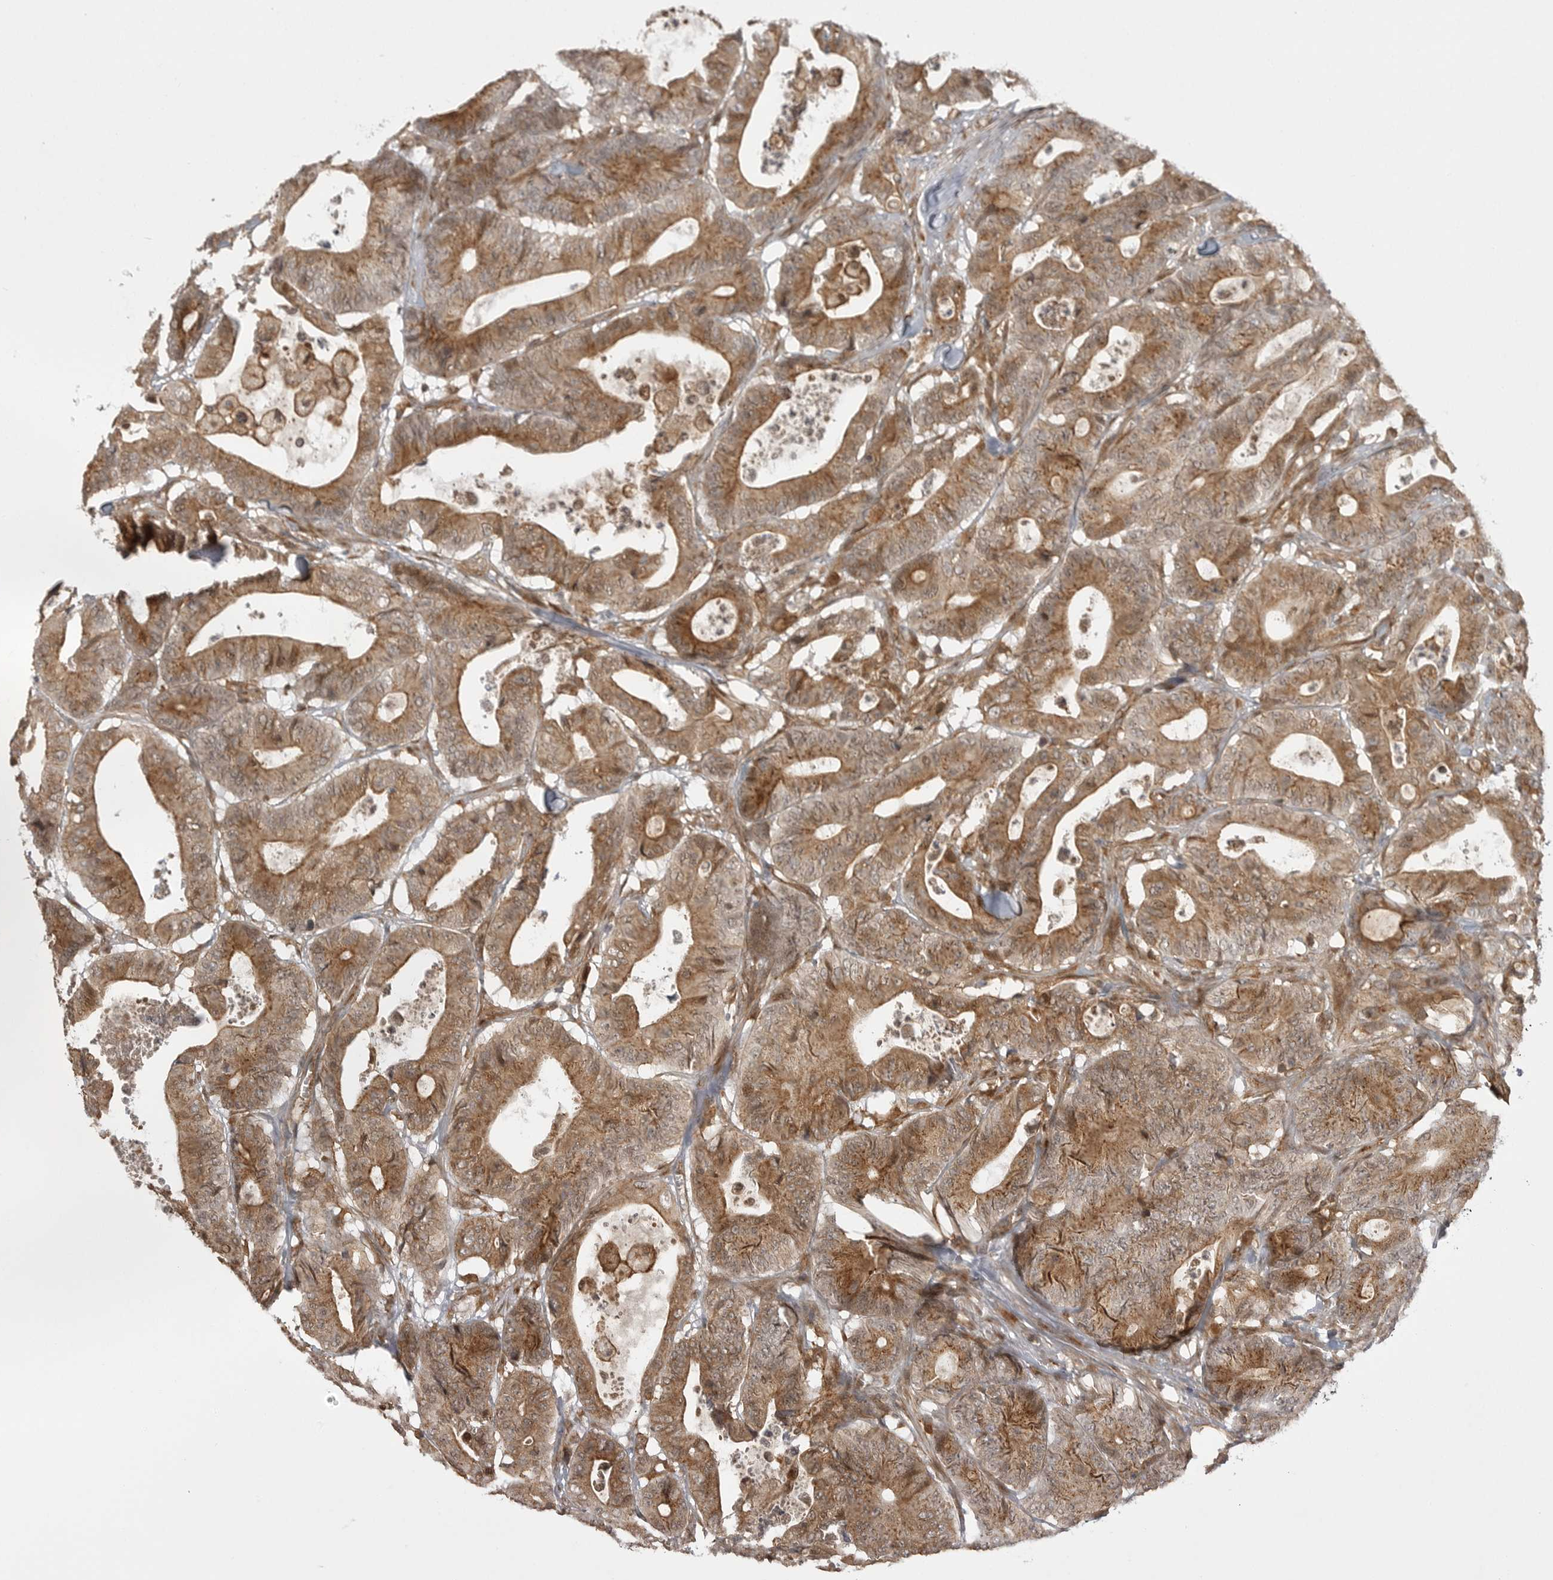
{"staining": {"intensity": "moderate", "quantity": ">75%", "location": "cytoplasmic/membranous"}, "tissue": "colorectal cancer", "cell_type": "Tumor cells", "image_type": "cancer", "snomed": [{"axis": "morphology", "description": "Adenocarcinoma, NOS"}, {"axis": "topography", "description": "Colon"}], "caption": "A high-resolution micrograph shows immunohistochemistry staining of colorectal cancer, which demonstrates moderate cytoplasmic/membranous expression in about >75% of tumor cells.", "gene": "FAT3", "patient": {"sex": "female", "age": 84}}